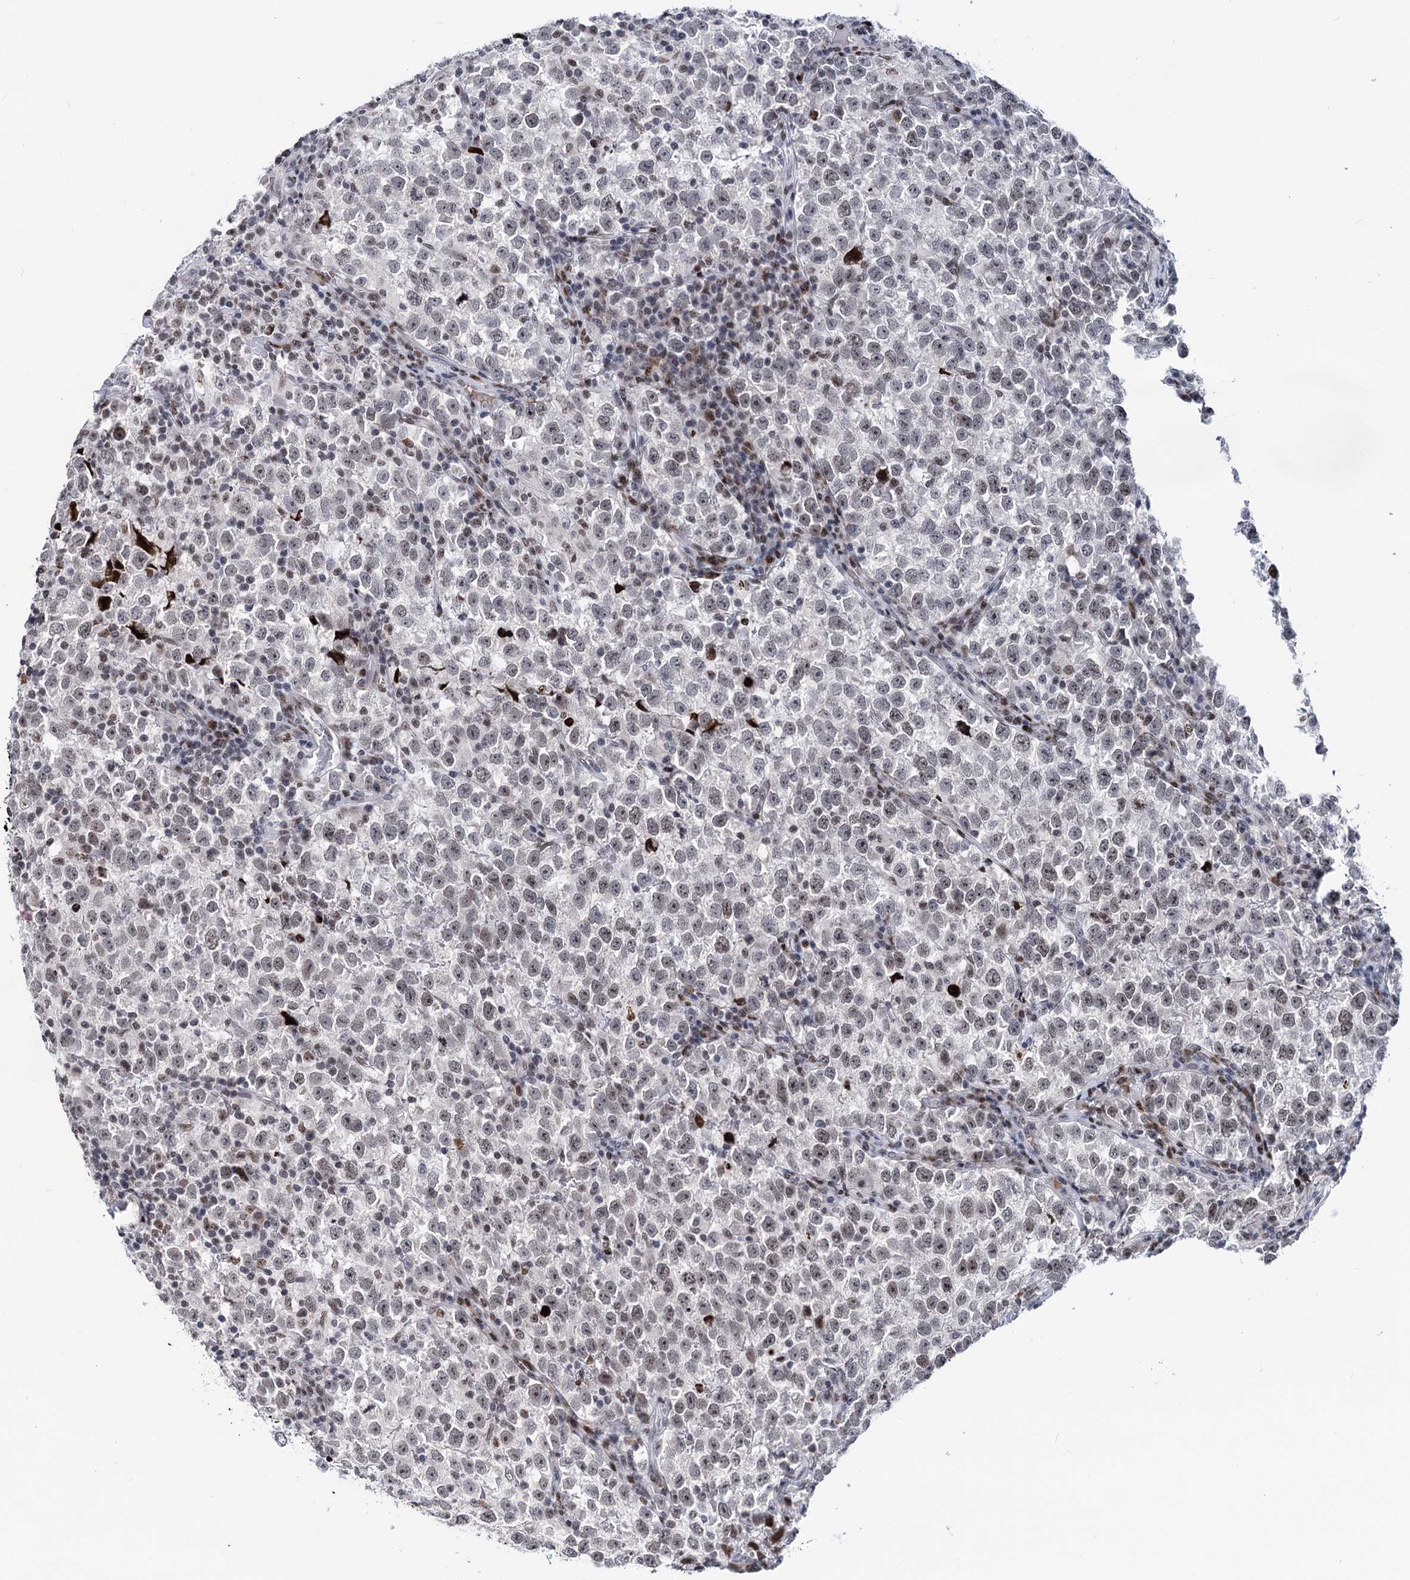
{"staining": {"intensity": "weak", "quantity": "25%-75%", "location": "nuclear"}, "tissue": "testis cancer", "cell_type": "Tumor cells", "image_type": "cancer", "snomed": [{"axis": "morphology", "description": "Normal tissue, NOS"}, {"axis": "morphology", "description": "Seminoma, NOS"}, {"axis": "topography", "description": "Testis"}], "caption": "An immunohistochemistry micrograph of neoplastic tissue is shown. Protein staining in brown highlights weak nuclear positivity in testis cancer within tumor cells.", "gene": "ZCCHC10", "patient": {"sex": "male", "age": 43}}